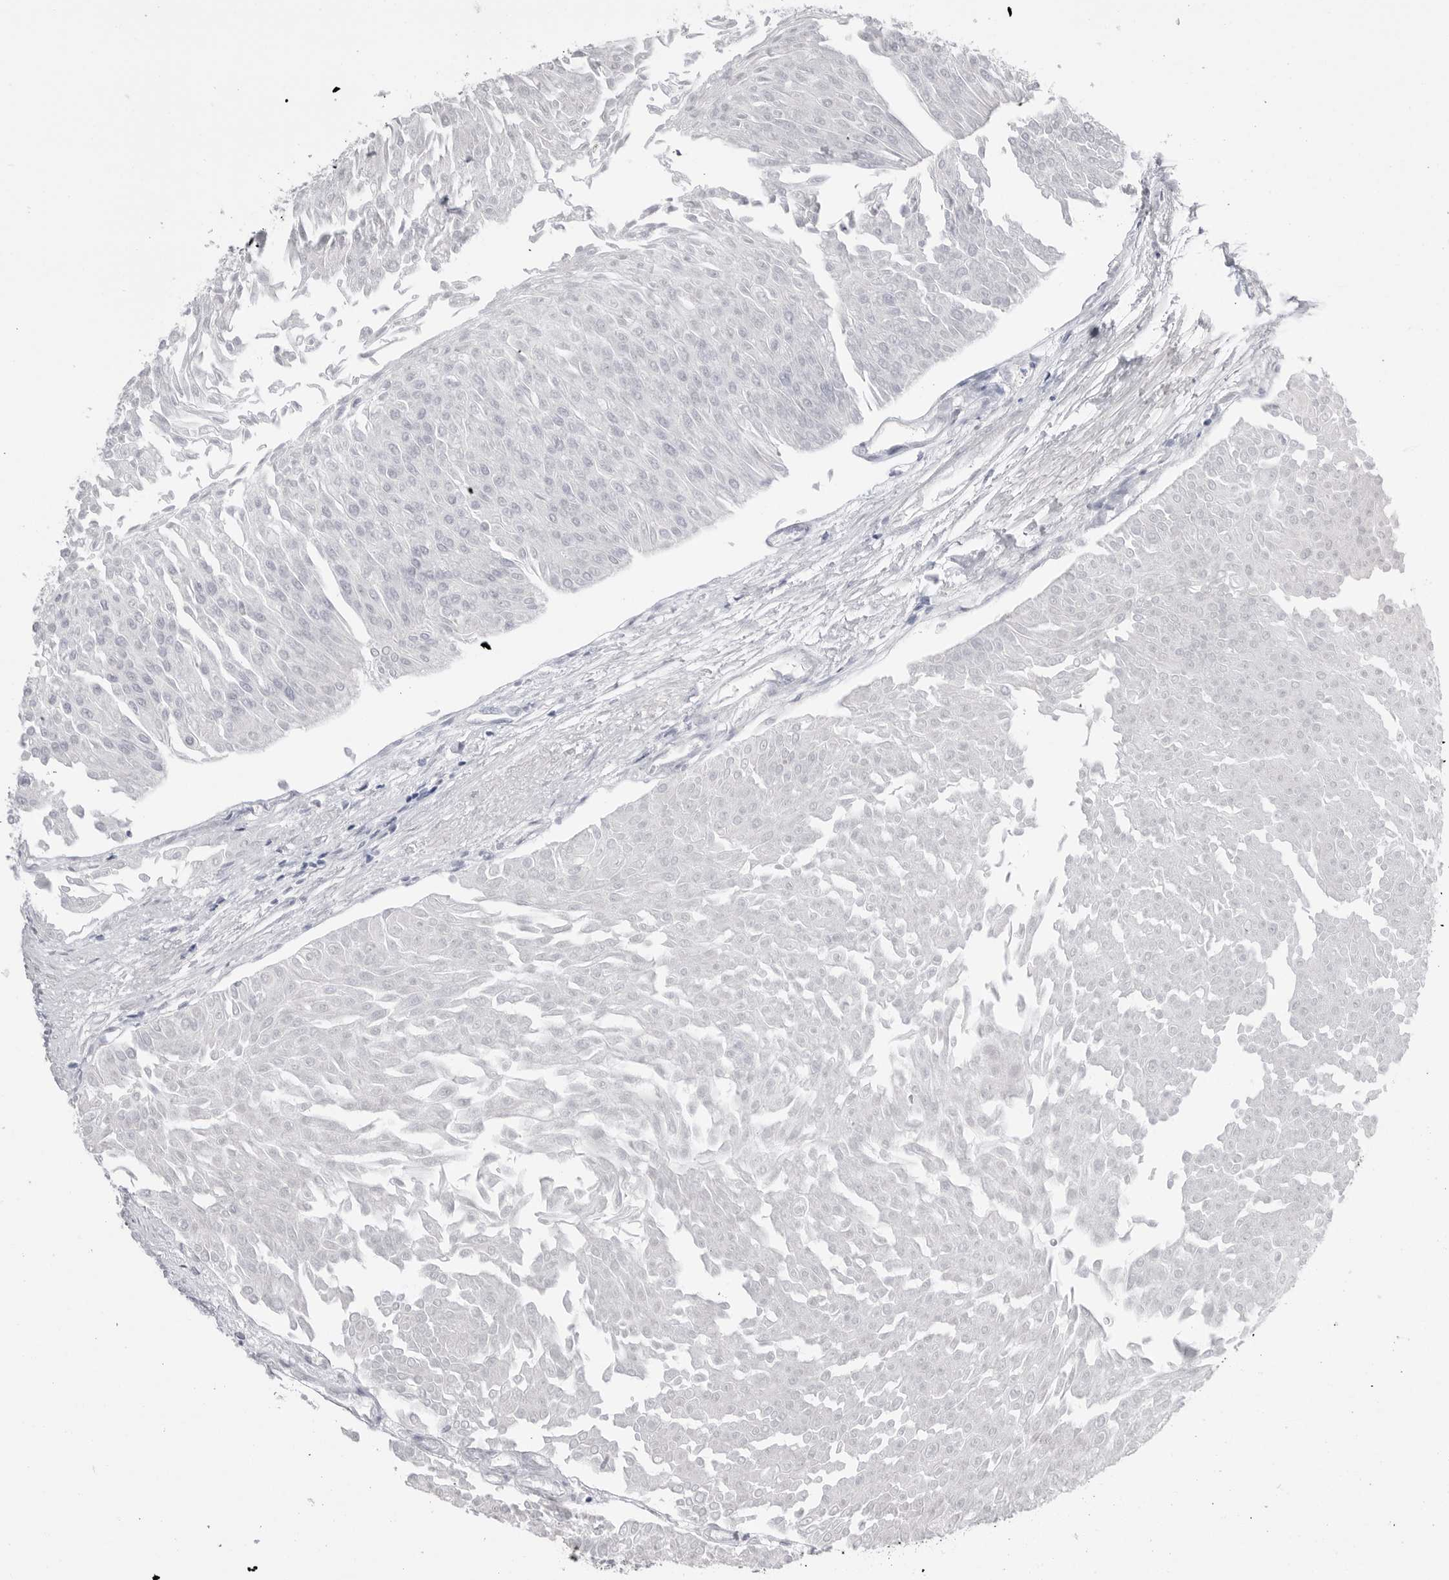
{"staining": {"intensity": "negative", "quantity": "none", "location": "none"}, "tissue": "urothelial cancer", "cell_type": "Tumor cells", "image_type": "cancer", "snomed": [{"axis": "morphology", "description": "Urothelial carcinoma, Low grade"}, {"axis": "topography", "description": "Urinary bladder"}], "caption": "There is no significant expression in tumor cells of low-grade urothelial carcinoma.", "gene": "CPB1", "patient": {"sex": "male", "age": 67}}